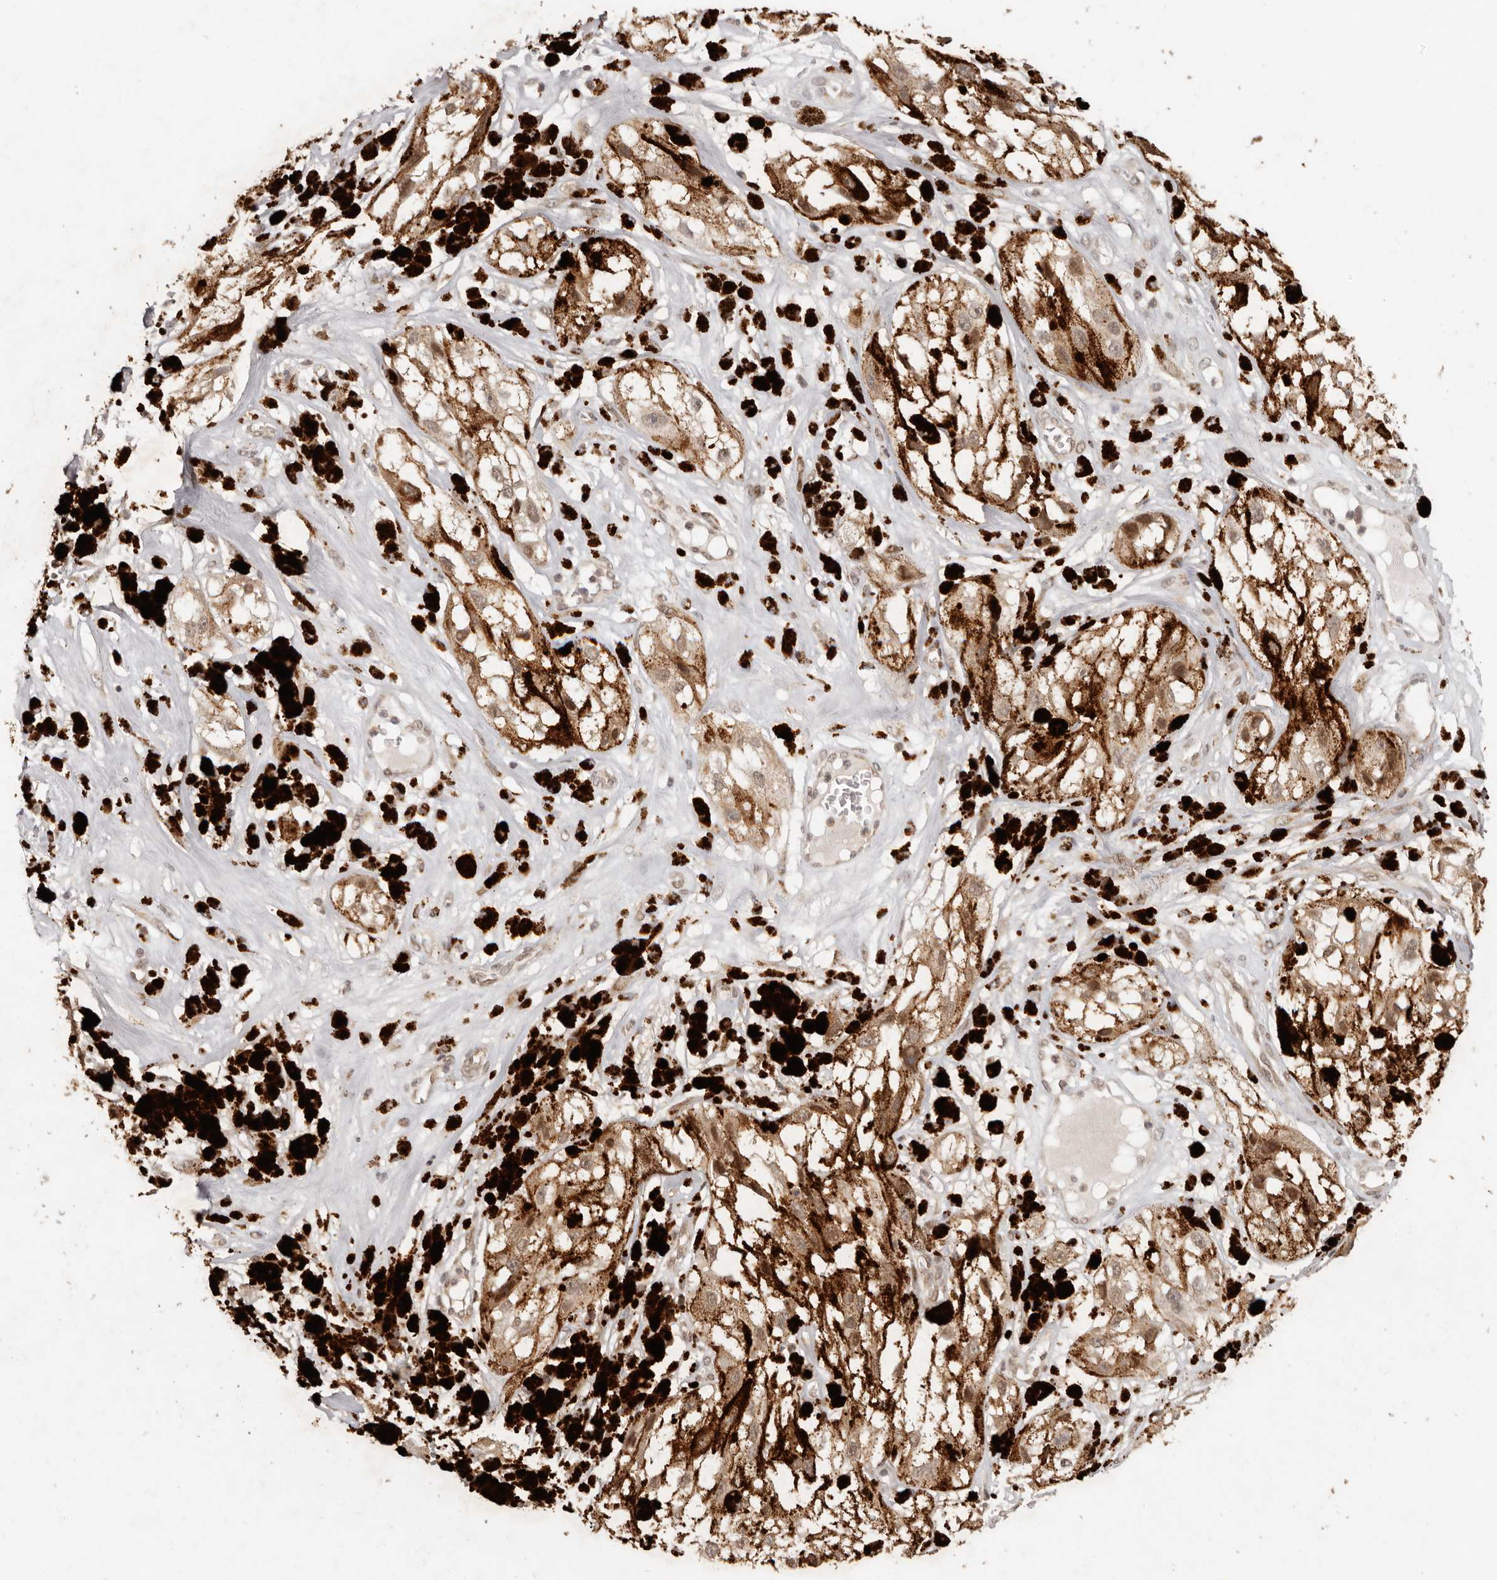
{"staining": {"intensity": "negative", "quantity": "none", "location": "none"}, "tissue": "melanoma", "cell_type": "Tumor cells", "image_type": "cancer", "snomed": [{"axis": "morphology", "description": "Malignant melanoma, NOS"}, {"axis": "topography", "description": "Skin"}], "caption": "The immunohistochemistry micrograph has no significant staining in tumor cells of melanoma tissue.", "gene": "LRRC75A", "patient": {"sex": "male", "age": 88}}